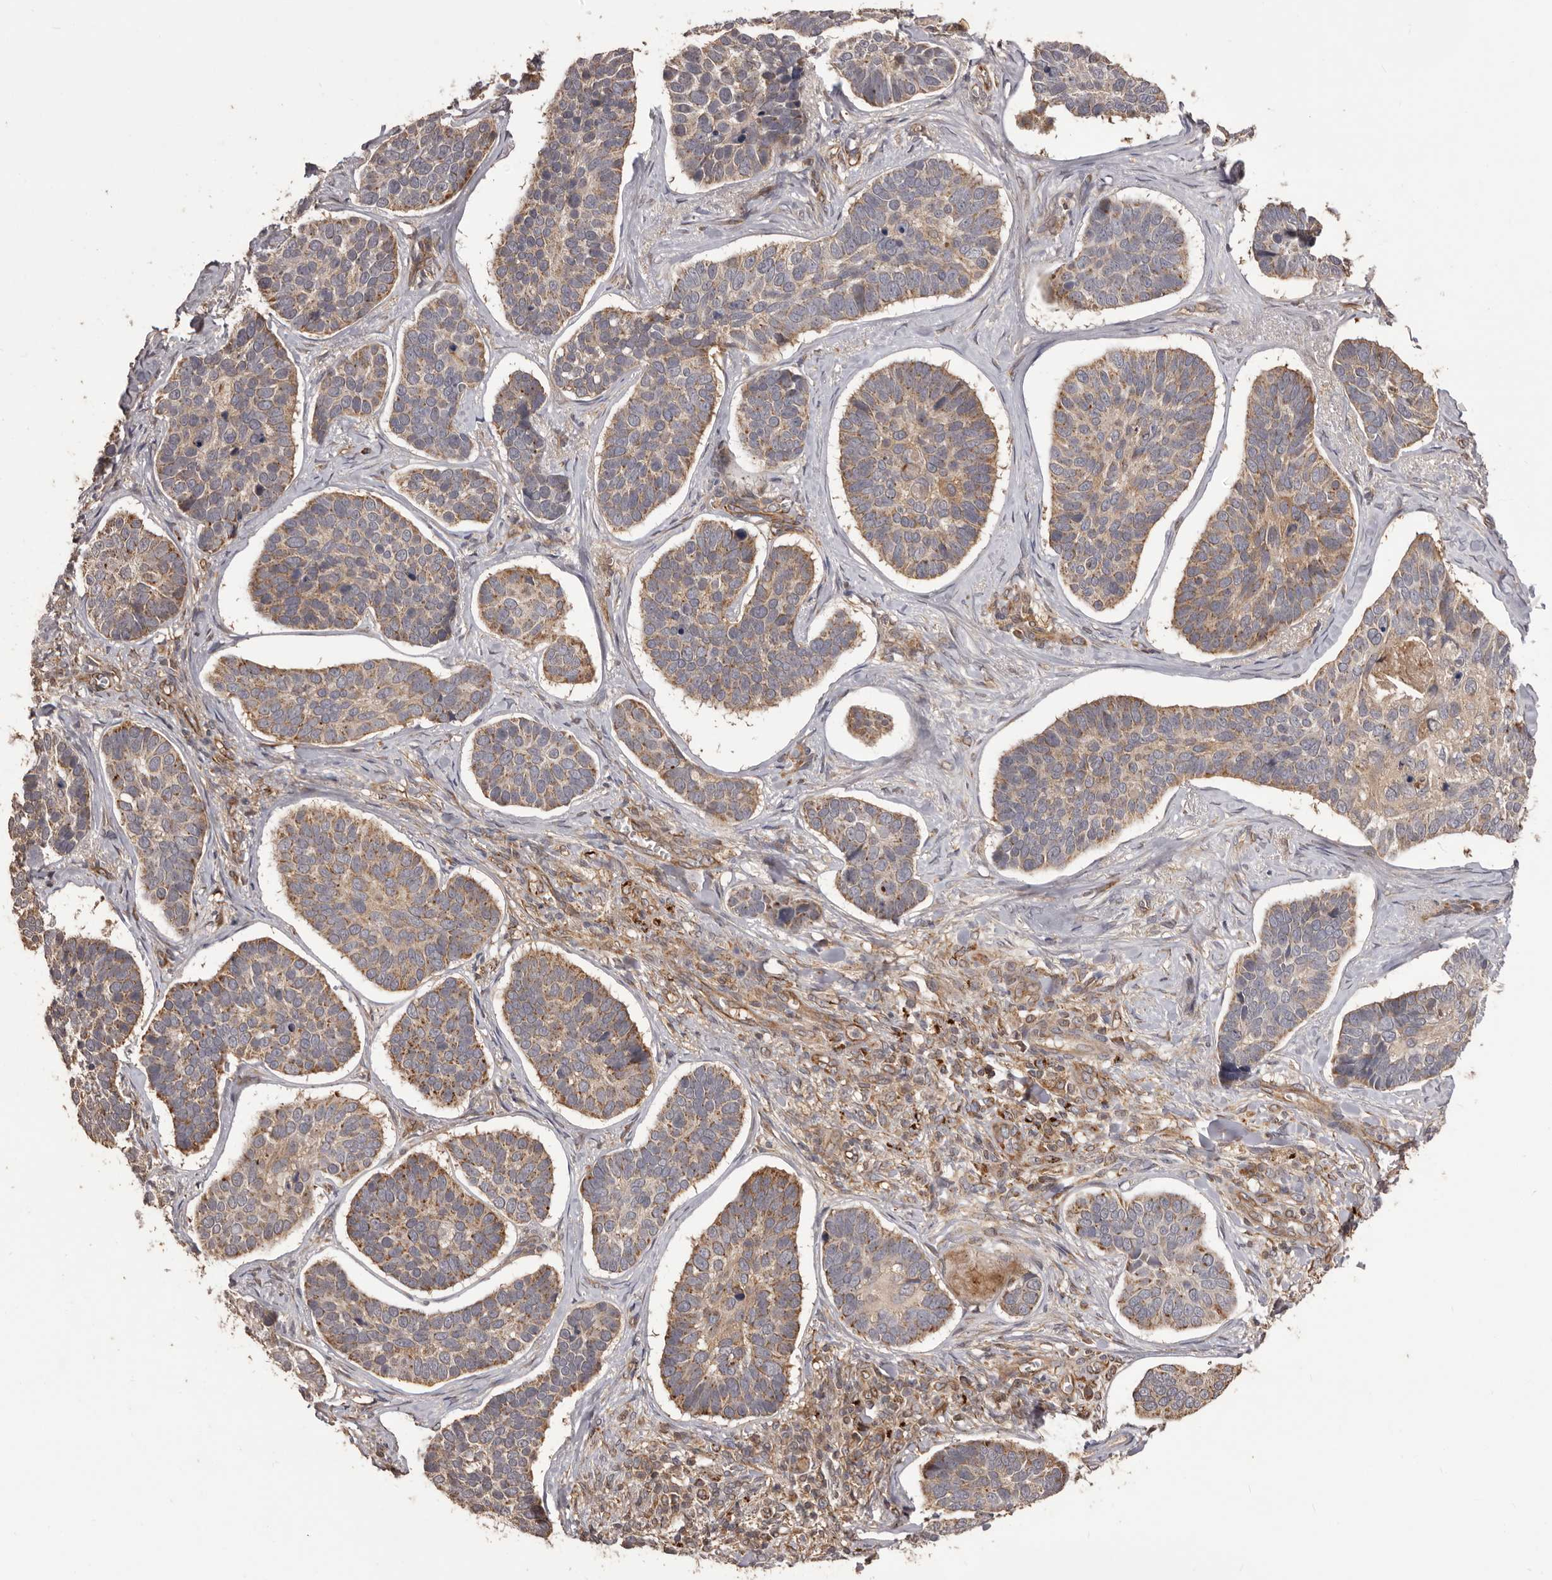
{"staining": {"intensity": "moderate", "quantity": "25%-75%", "location": "cytoplasmic/membranous"}, "tissue": "skin cancer", "cell_type": "Tumor cells", "image_type": "cancer", "snomed": [{"axis": "morphology", "description": "Basal cell carcinoma"}, {"axis": "topography", "description": "Skin"}], "caption": "Basal cell carcinoma (skin) stained with a protein marker displays moderate staining in tumor cells.", "gene": "QRSL1", "patient": {"sex": "male", "age": 62}}